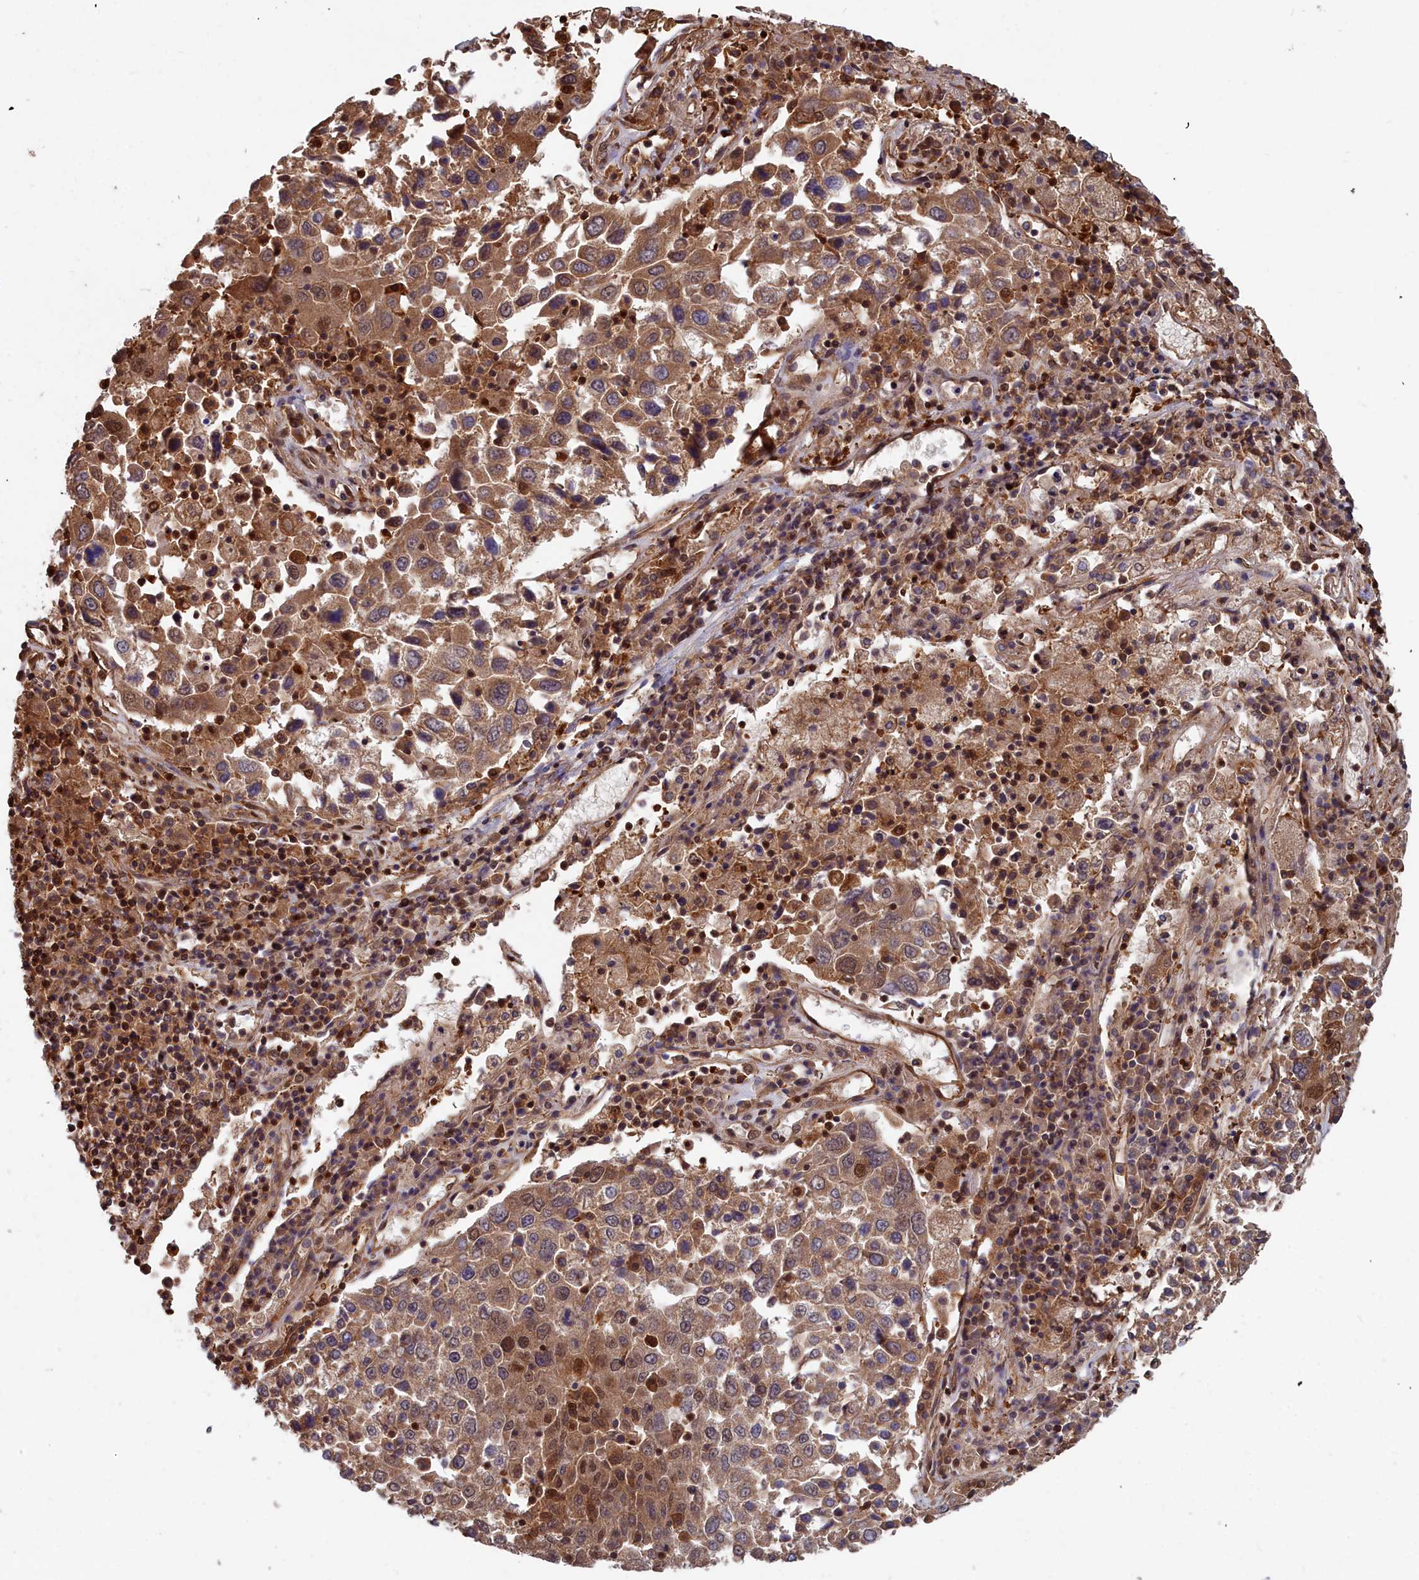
{"staining": {"intensity": "moderate", "quantity": ">75%", "location": "cytoplasmic/membranous,nuclear"}, "tissue": "lung cancer", "cell_type": "Tumor cells", "image_type": "cancer", "snomed": [{"axis": "morphology", "description": "Squamous cell carcinoma, NOS"}, {"axis": "topography", "description": "Lung"}], "caption": "A brown stain highlights moderate cytoplasmic/membranous and nuclear expression of a protein in lung cancer tumor cells. Immunohistochemistry stains the protein of interest in brown and the nuclei are stained blue.", "gene": "GFRA2", "patient": {"sex": "male", "age": 65}}